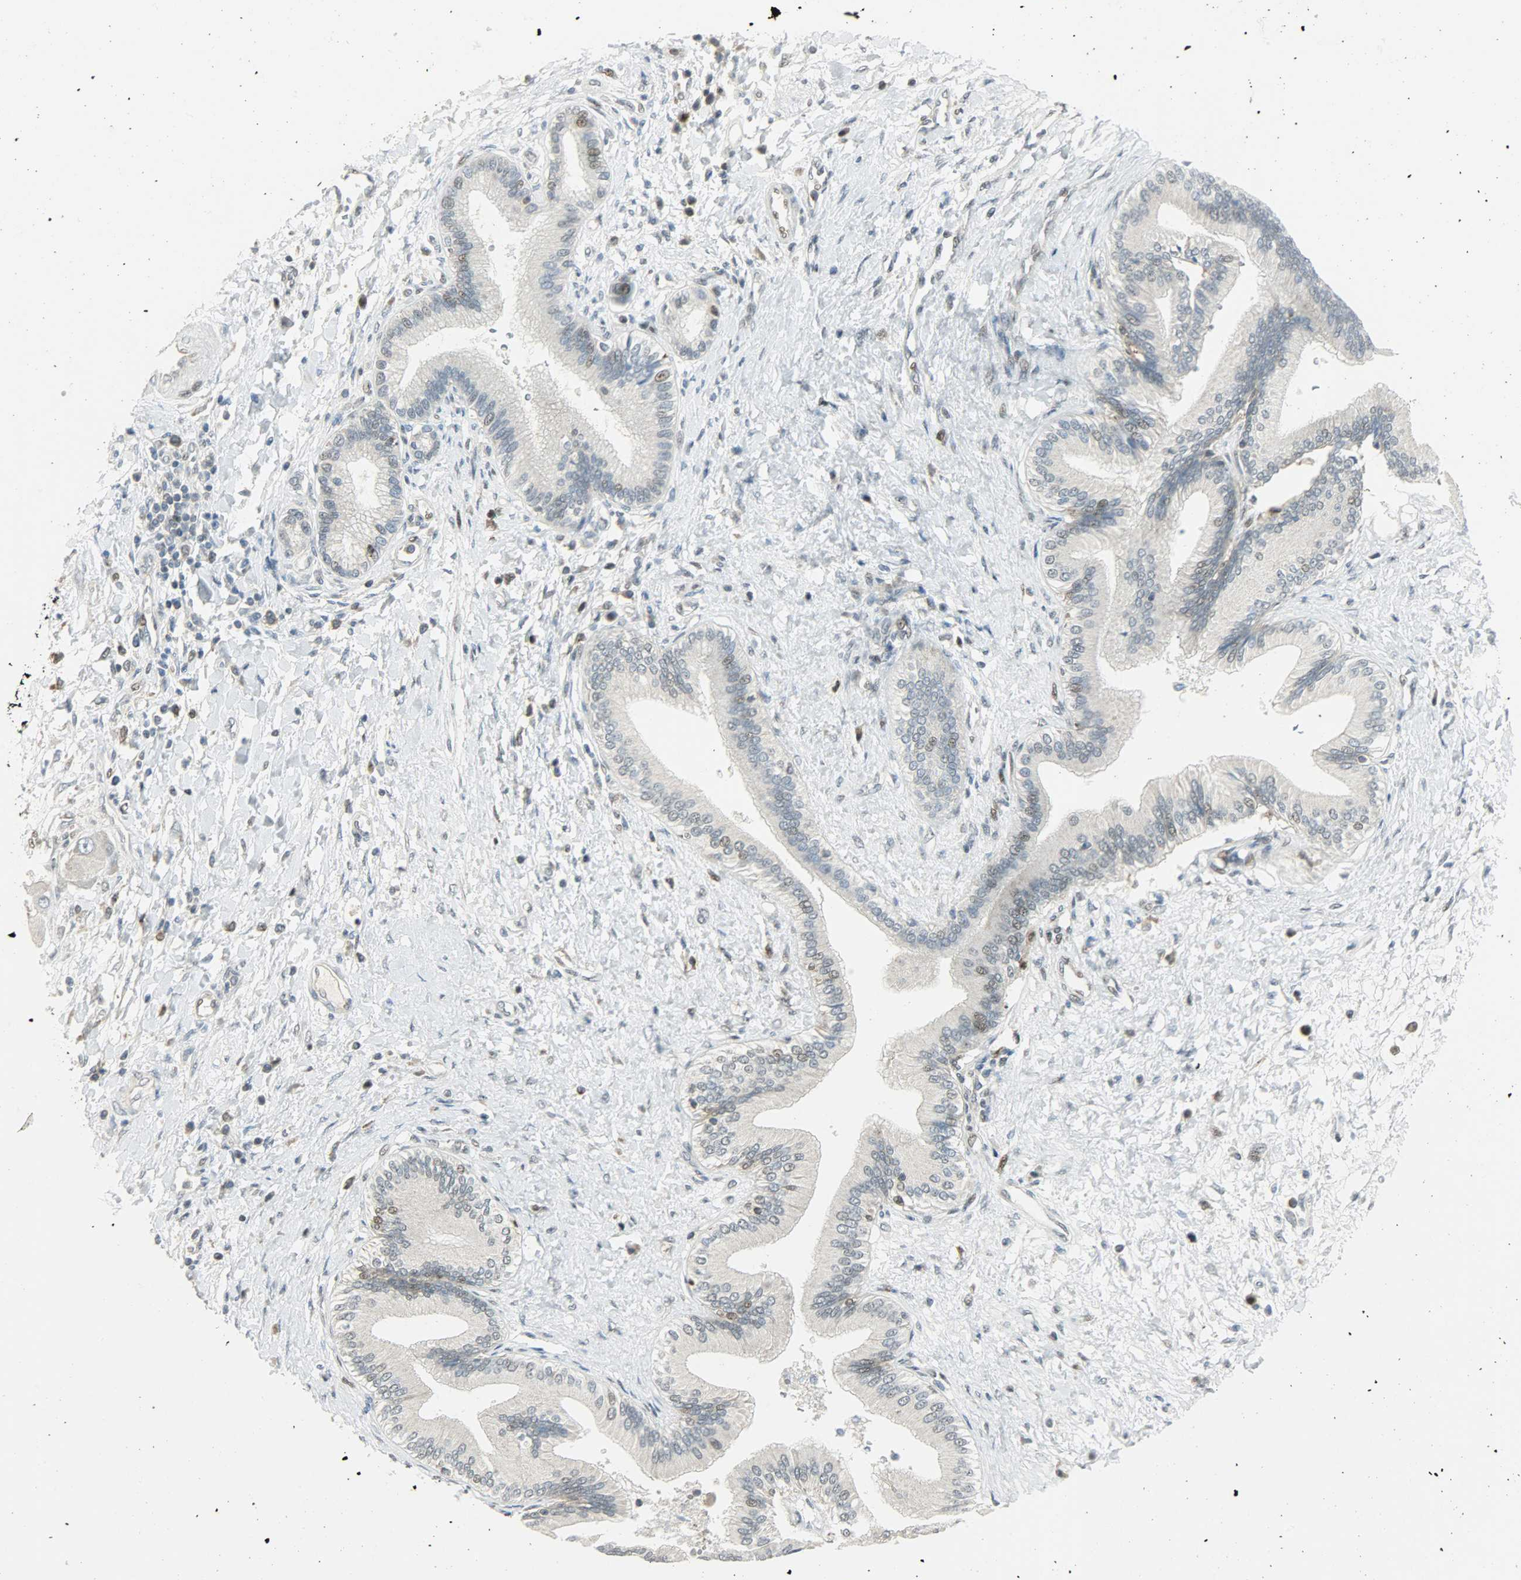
{"staining": {"intensity": "negative", "quantity": "none", "location": "none"}, "tissue": "adipose tissue", "cell_type": "Adipocytes", "image_type": "normal", "snomed": [{"axis": "morphology", "description": "Normal tissue, NOS"}, {"axis": "topography", "description": "Vascular tissue"}], "caption": "Micrograph shows no protein staining in adipocytes of unremarkable adipose tissue. Brightfield microscopy of immunohistochemistry (IHC) stained with DAB (brown) and hematoxylin (blue), captured at high magnification.", "gene": "IL15", "patient": {"sex": "male", "age": 41}}